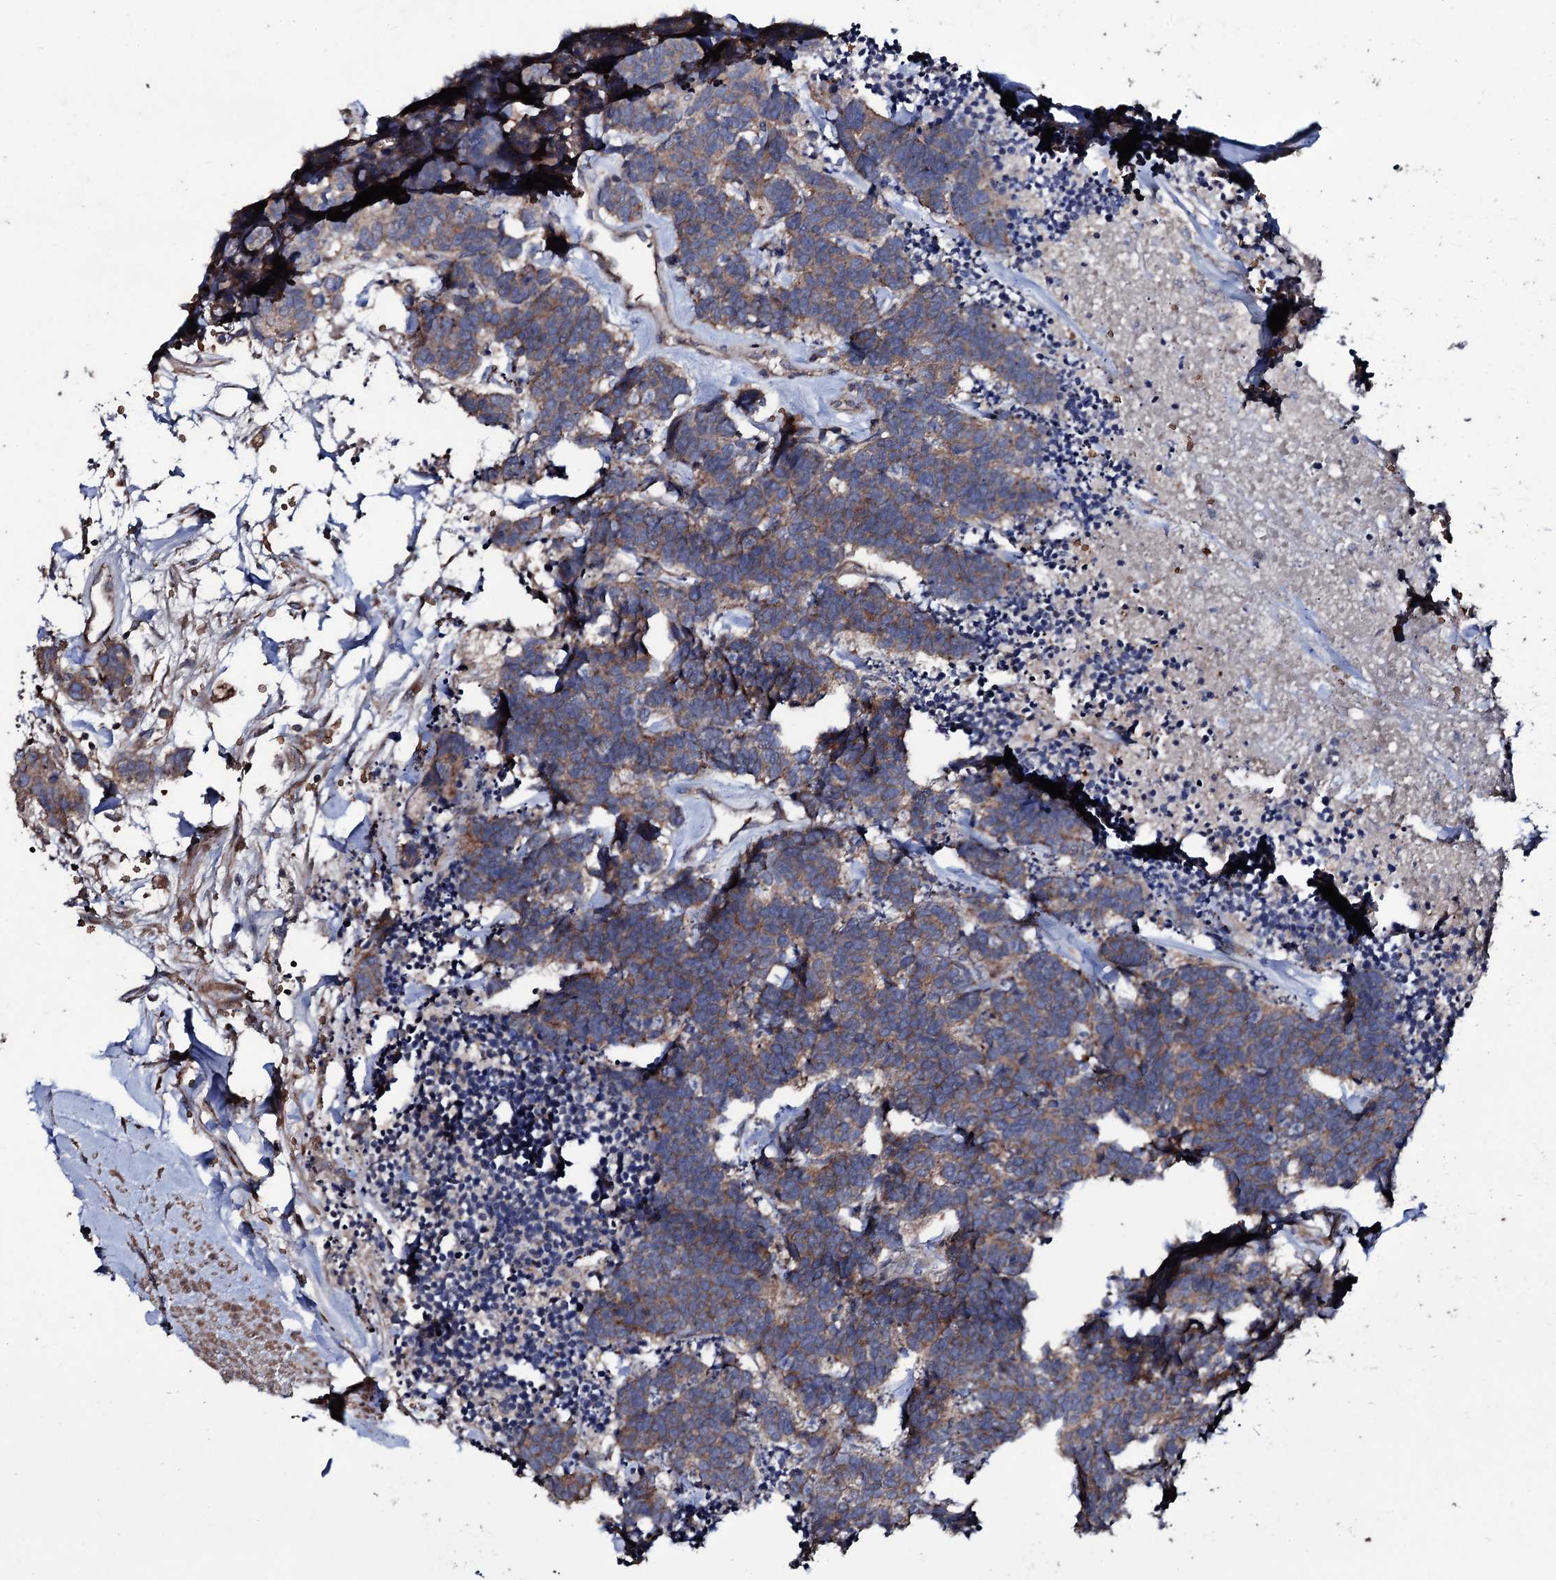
{"staining": {"intensity": "moderate", "quantity": ">75%", "location": "cytoplasmic/membranous"}, "tissue": "carcinoid", "cell_type": "Tumor cells", "image_type": "cancer", "snomed": [{"axis": "morphology", "description": "Carcinoma, NOS"}, {"axis": "morphology", "description": "Carcinoid, malignant, NOS"}, {"axis": "topography", "description": "Urinary bladder"}], "caption": "Immunohistochemical staining of human carcinoid demonstrates medium levels of moderate cytoplasmic/membranous protein expression in approximately >75% of tumor cells.", "gene": "ZSWIM8", "patient": {"sex": "male", "age": 57}}